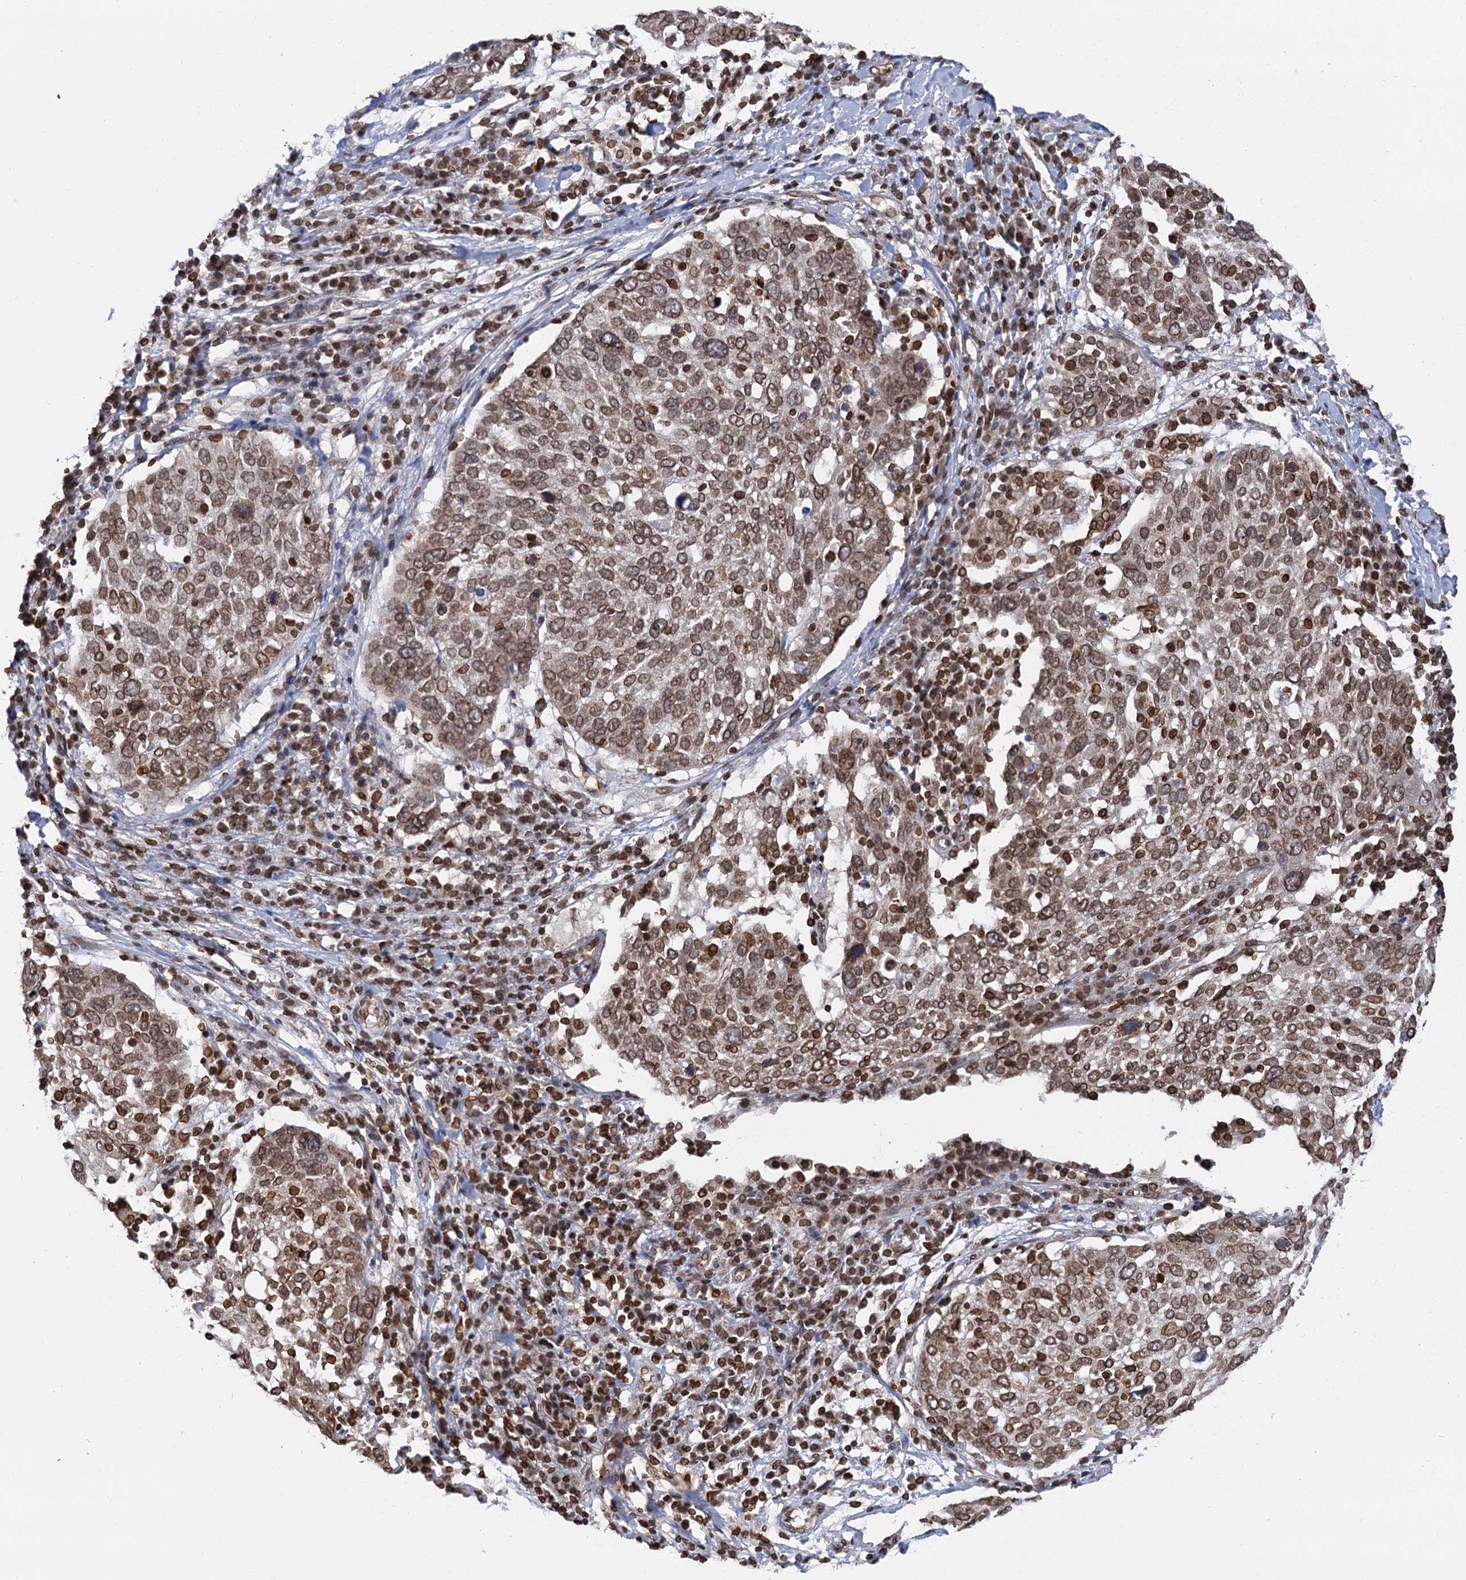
{"staining": {"intensity": "moderate", "quantity": ">75%", "location": "cytoplasmic/membranous,nuclear"}, "tissue": "lung cancer", "cell_type": "Tumor cells", "image_type": "cancer", "snomed": [{"axis": "morphology", "description": "Squamous cell carcinoma, NOS"}, {"axis": "topography", "description": "Lung"}], "caption": "This is an image of immunohistochemistry (IHC) staining of lung squamous cell carcinoma, which shows moderate positivity in the cytoplasmic/membranous and nuclear of tumor cells.", "gene": "ZC3H13", "patient": {"sex": "male", "age": 65}}